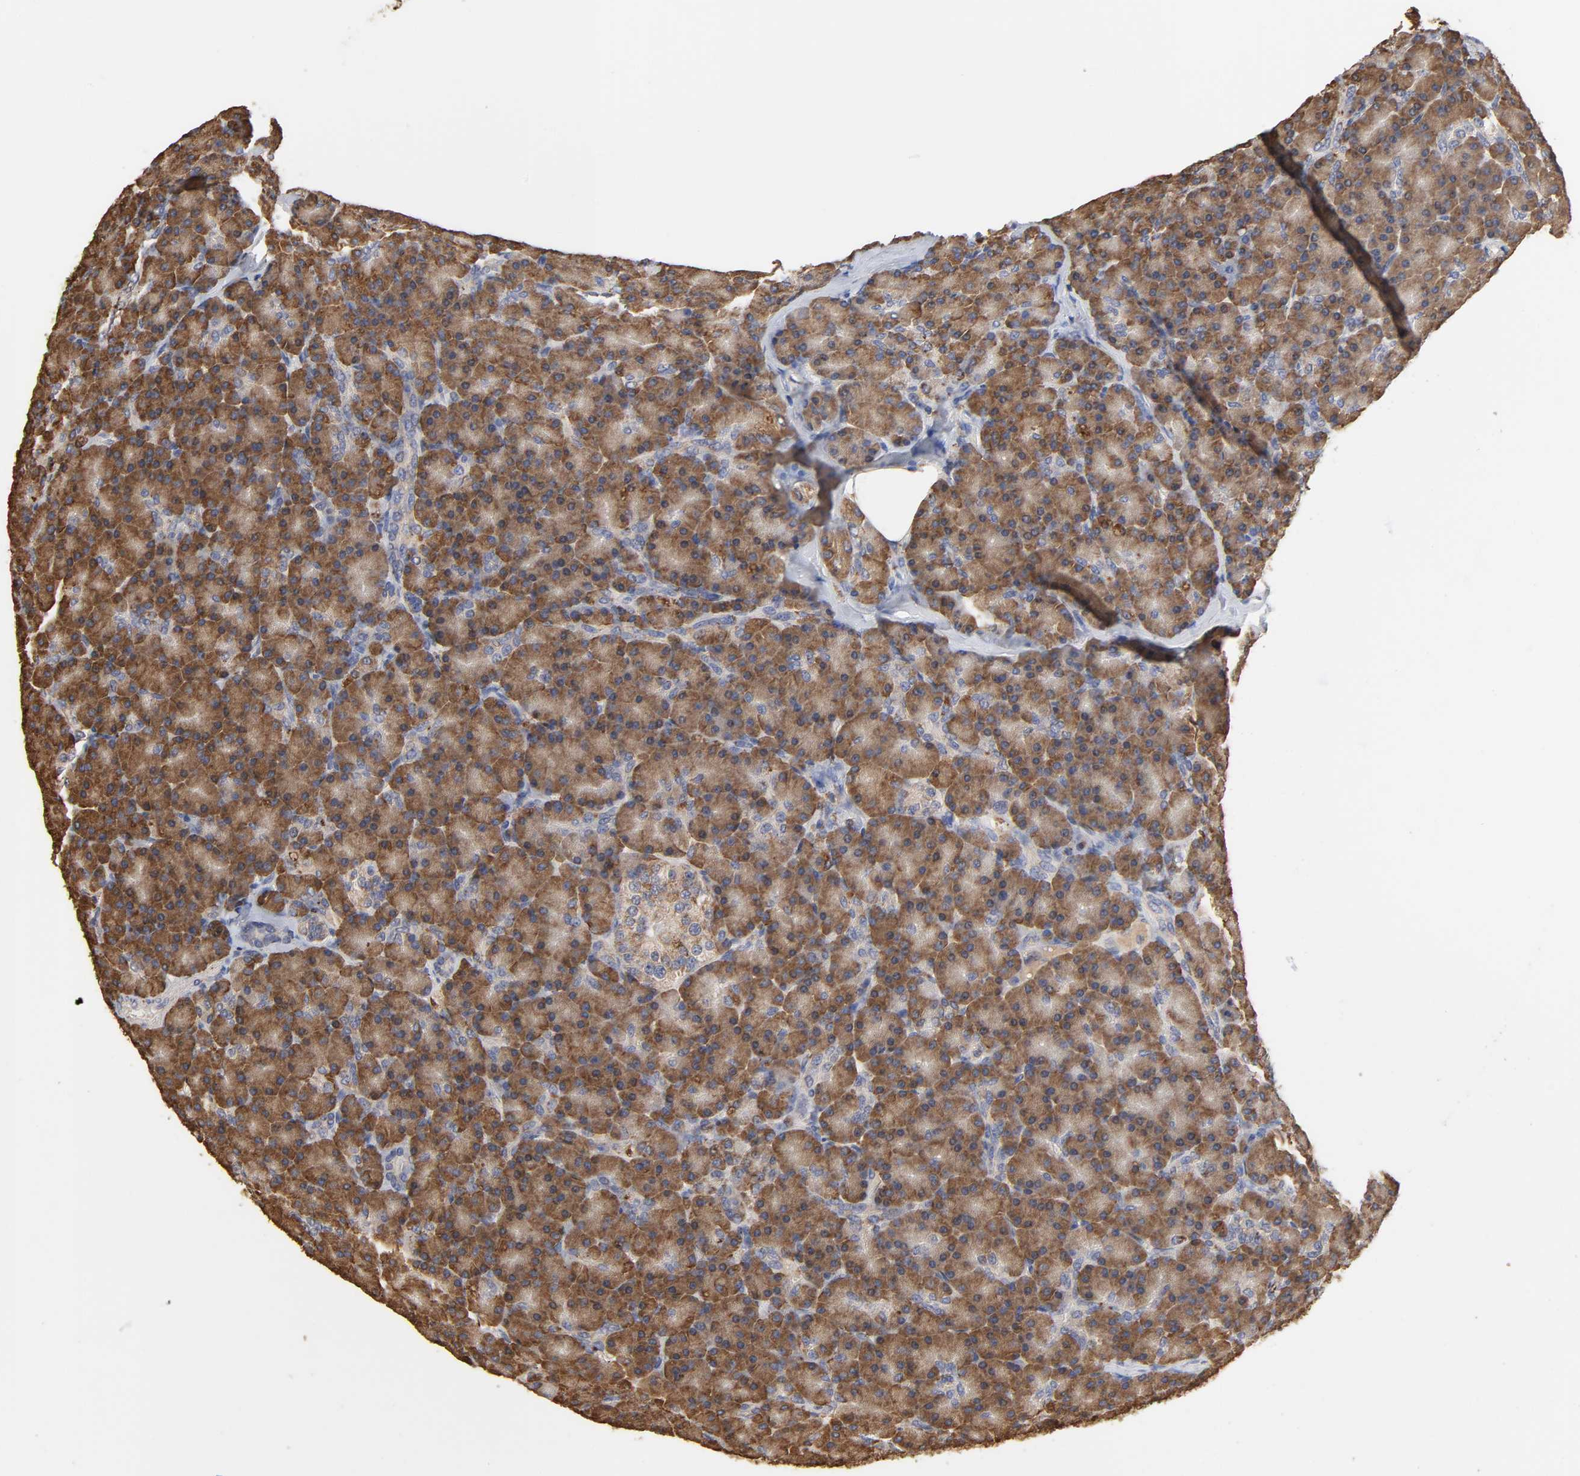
{"staining": {"intensity": "moderate", "quantity": ">75%", "location": "cytoplasmic/membranous"}, "tissue": "pancreas", "cell_type": "Exocrine glandular cells", "image_type": "normal", "snomed": [{"axis": "morphology", "description": "Normal tissue, NOS"}, {"axis": "topography", "description": "Pancreas"}], "caption": "This is a micrograph of immunohistochemistry (IHC) staining of unremarkable pancreas, which shows moderate positivity in the cytoplasmic/membranous of exocrine glandular cells.", "gene": "EIF4G2", "patient": {"sex": "female", "age": 43}}